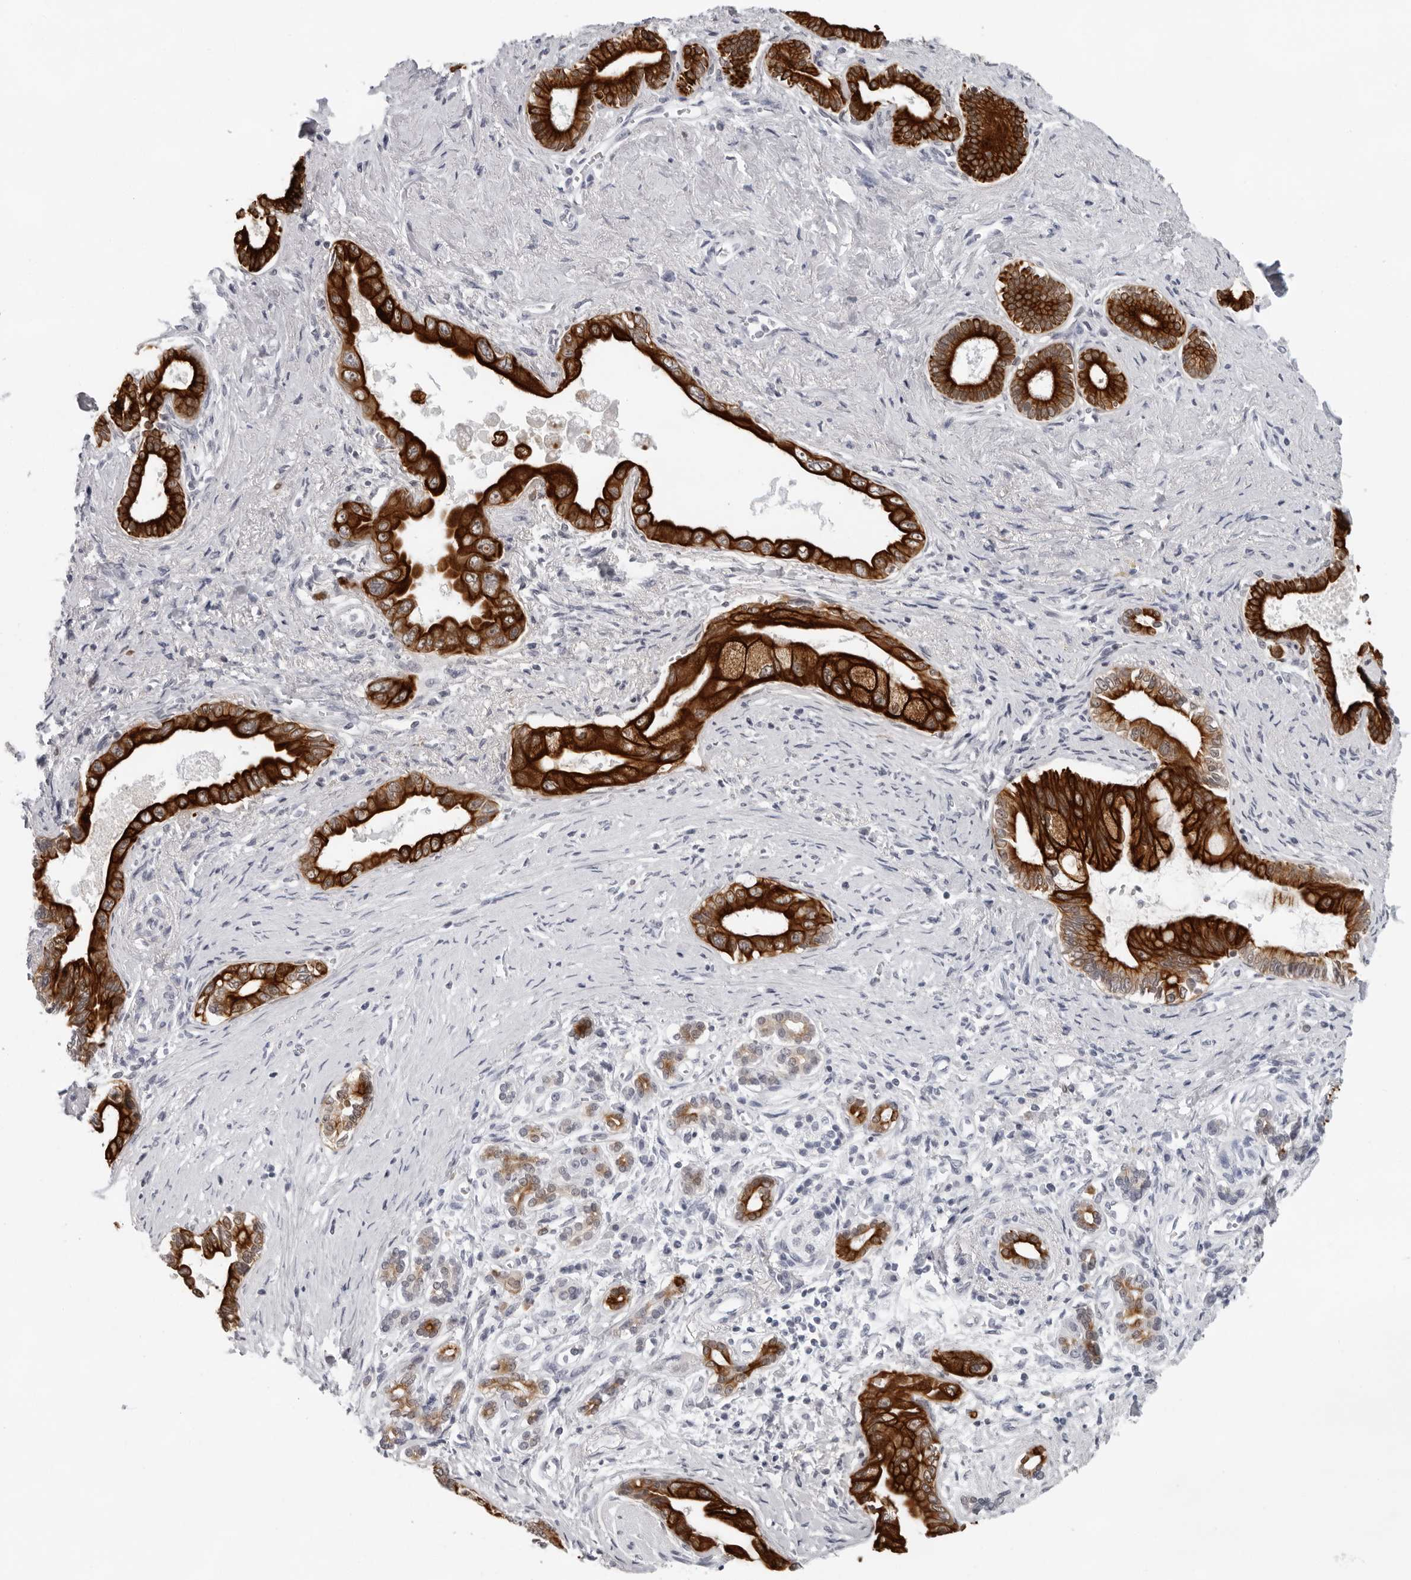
{"staining": {"intensity": "strong", "quantity": ">75%", "location": "cytoplasmic/membranous"}, "tissue": "pancreatic cancer", "cell_type": "Tumor cells", "image_type": "cancer", "snomed": [{"axis": "morphology", "description": "Adenocarcinoma, NOS"}, {"axis": "topography", "description": "Pancreas"}], "caption": "This micrograph reveals IHC staining of adenocarcinoma (pancreatic), with high strong cytoplasmic/membranous staining in about >75% of tumor cells.", "gene": "CCDC28B", "patient": {"sex": "male", "age": 78}}